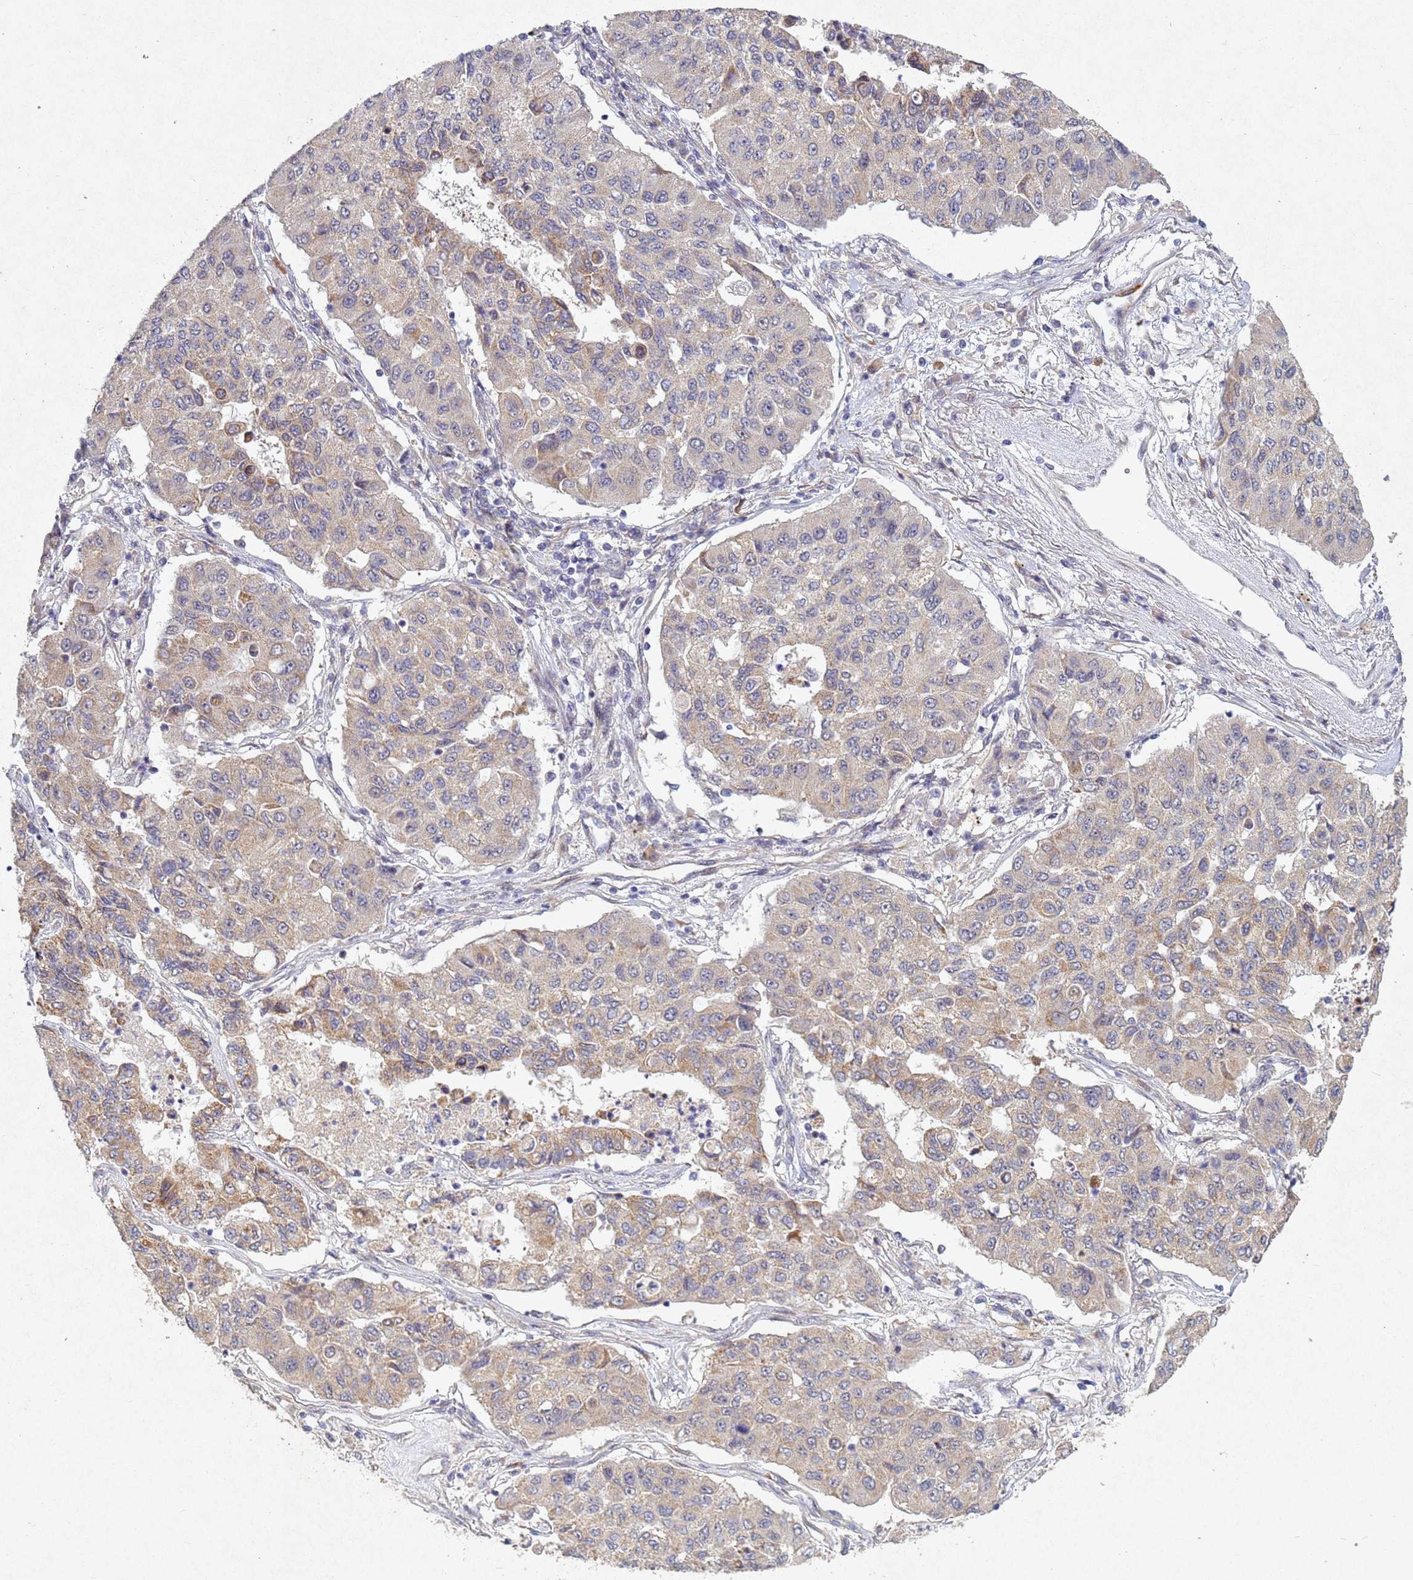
{"staining": {"intensity": "weak", "quantity": ">75%", "location": "cytoplasmic/membranous"}, "tissue": "lung cancer", "cell_type": "Tumor cells", "image_type": "cancer", "snomed": [{"axis": "morphology", "description": "Squamous cell carcinoma, NOS"}, {"axis": "topography", "description": "Lung"}], "caption": "Weak cytoplasmic/membranous staining for a protein is appreciated in approximately >75% of tumor cells of lung cancer (squamous cell carcinoma) using immunohistochemistry (IHC).", "gene": "TNPO2", "patient": {"sex": "male", "age": 74}}